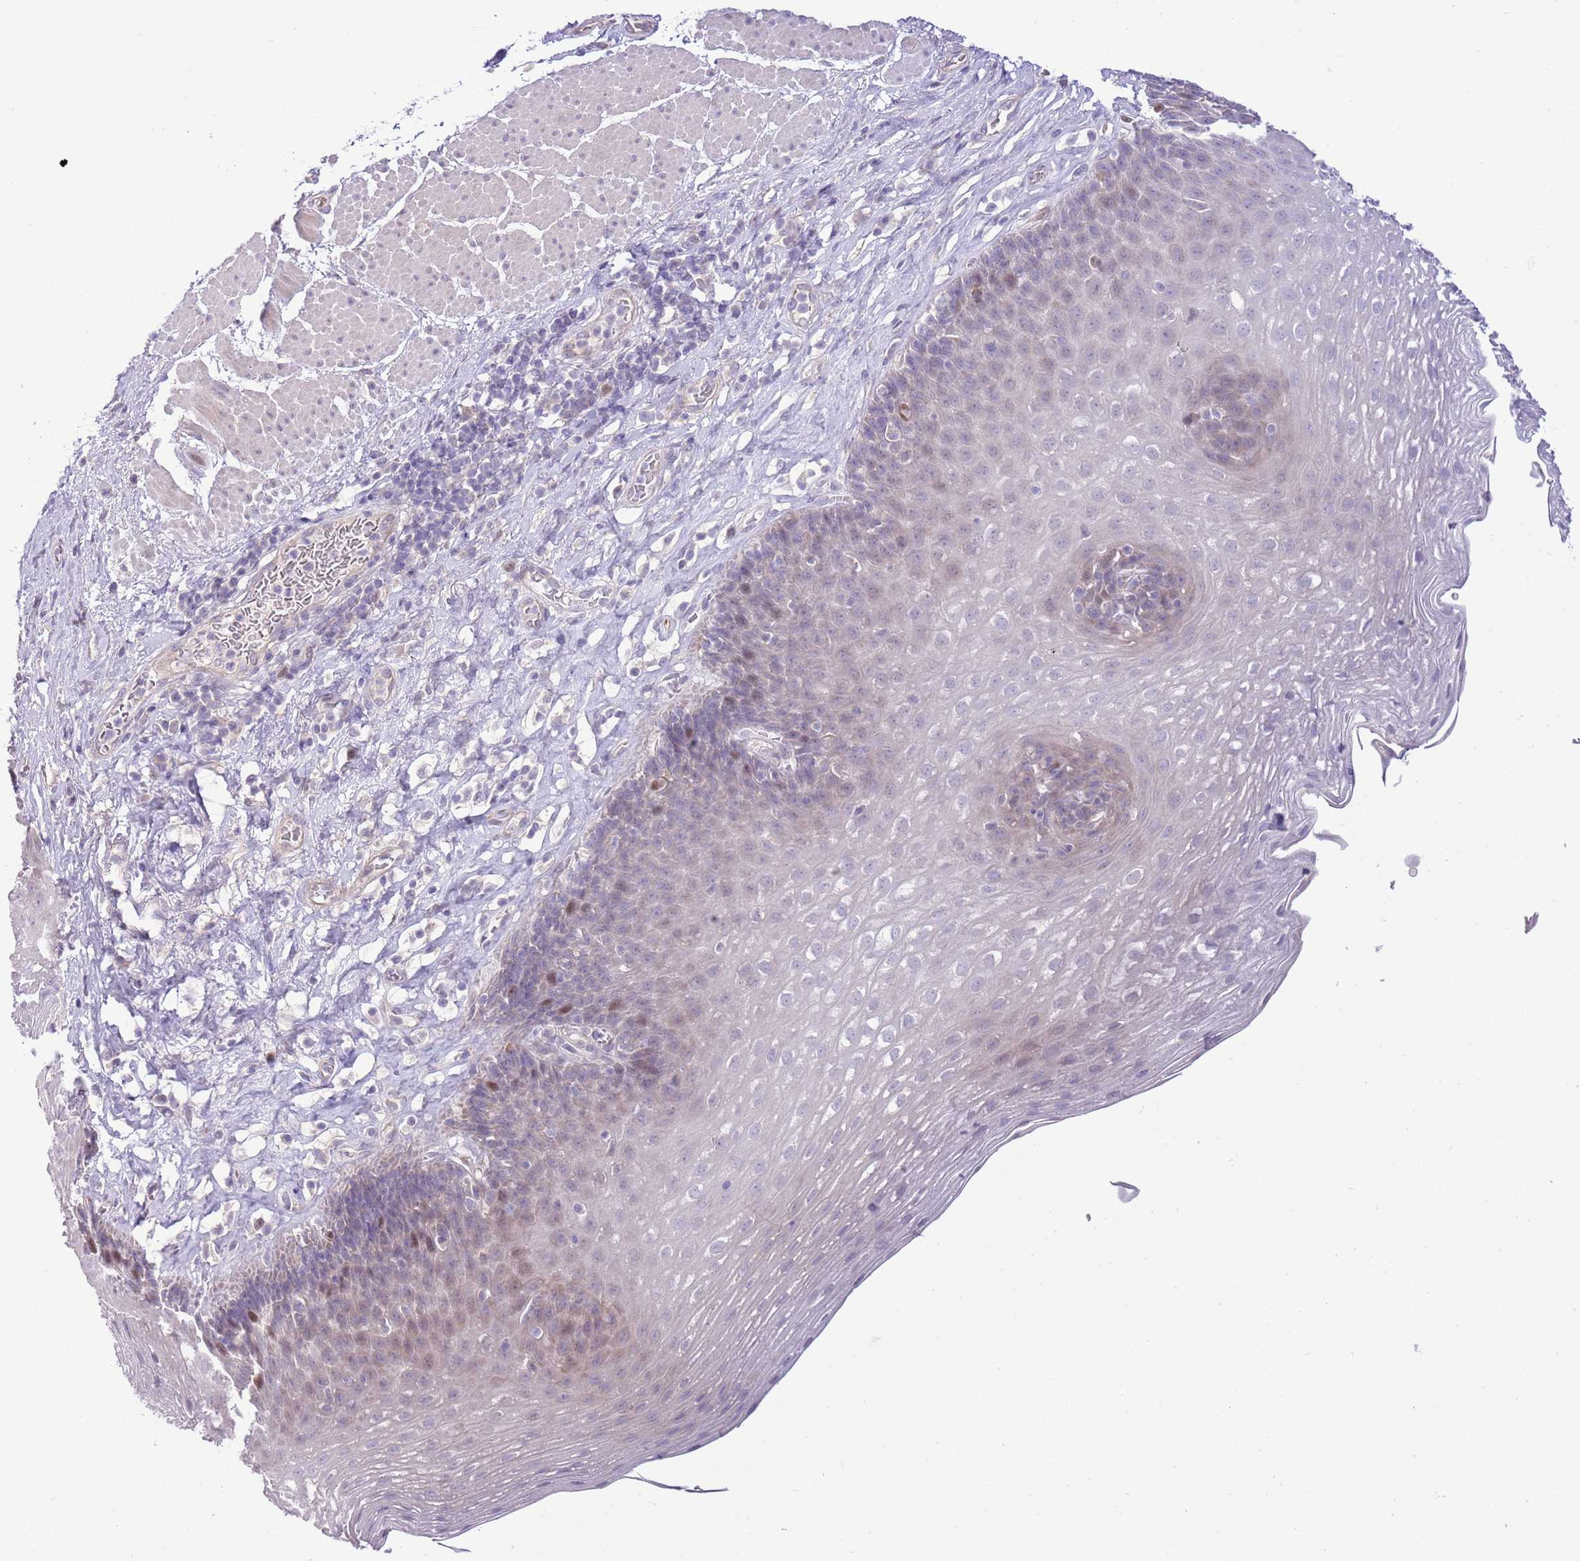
{"staining": {"intensity": "moderate", "quantity": "<25%", "location": "nuclear"}, "tissue": "esophagus", "cell_type": "Squamous epithelial cells", "image_type": "normal", "snomed": [{"axis": "morphology", "description": "Normal tissue, NOS"}, {"axis": "topography", "description": "Esophagus"}], "caption": "Immunohistochemistry photomicrograph of benign esophagus stained for a protein (brown), which exhibits low levels of moderate nuclear expression in about <25% of squamous epithelial cells.", "gene": "FBRSL1", "patient": {"sex": "female", "age": 66}}